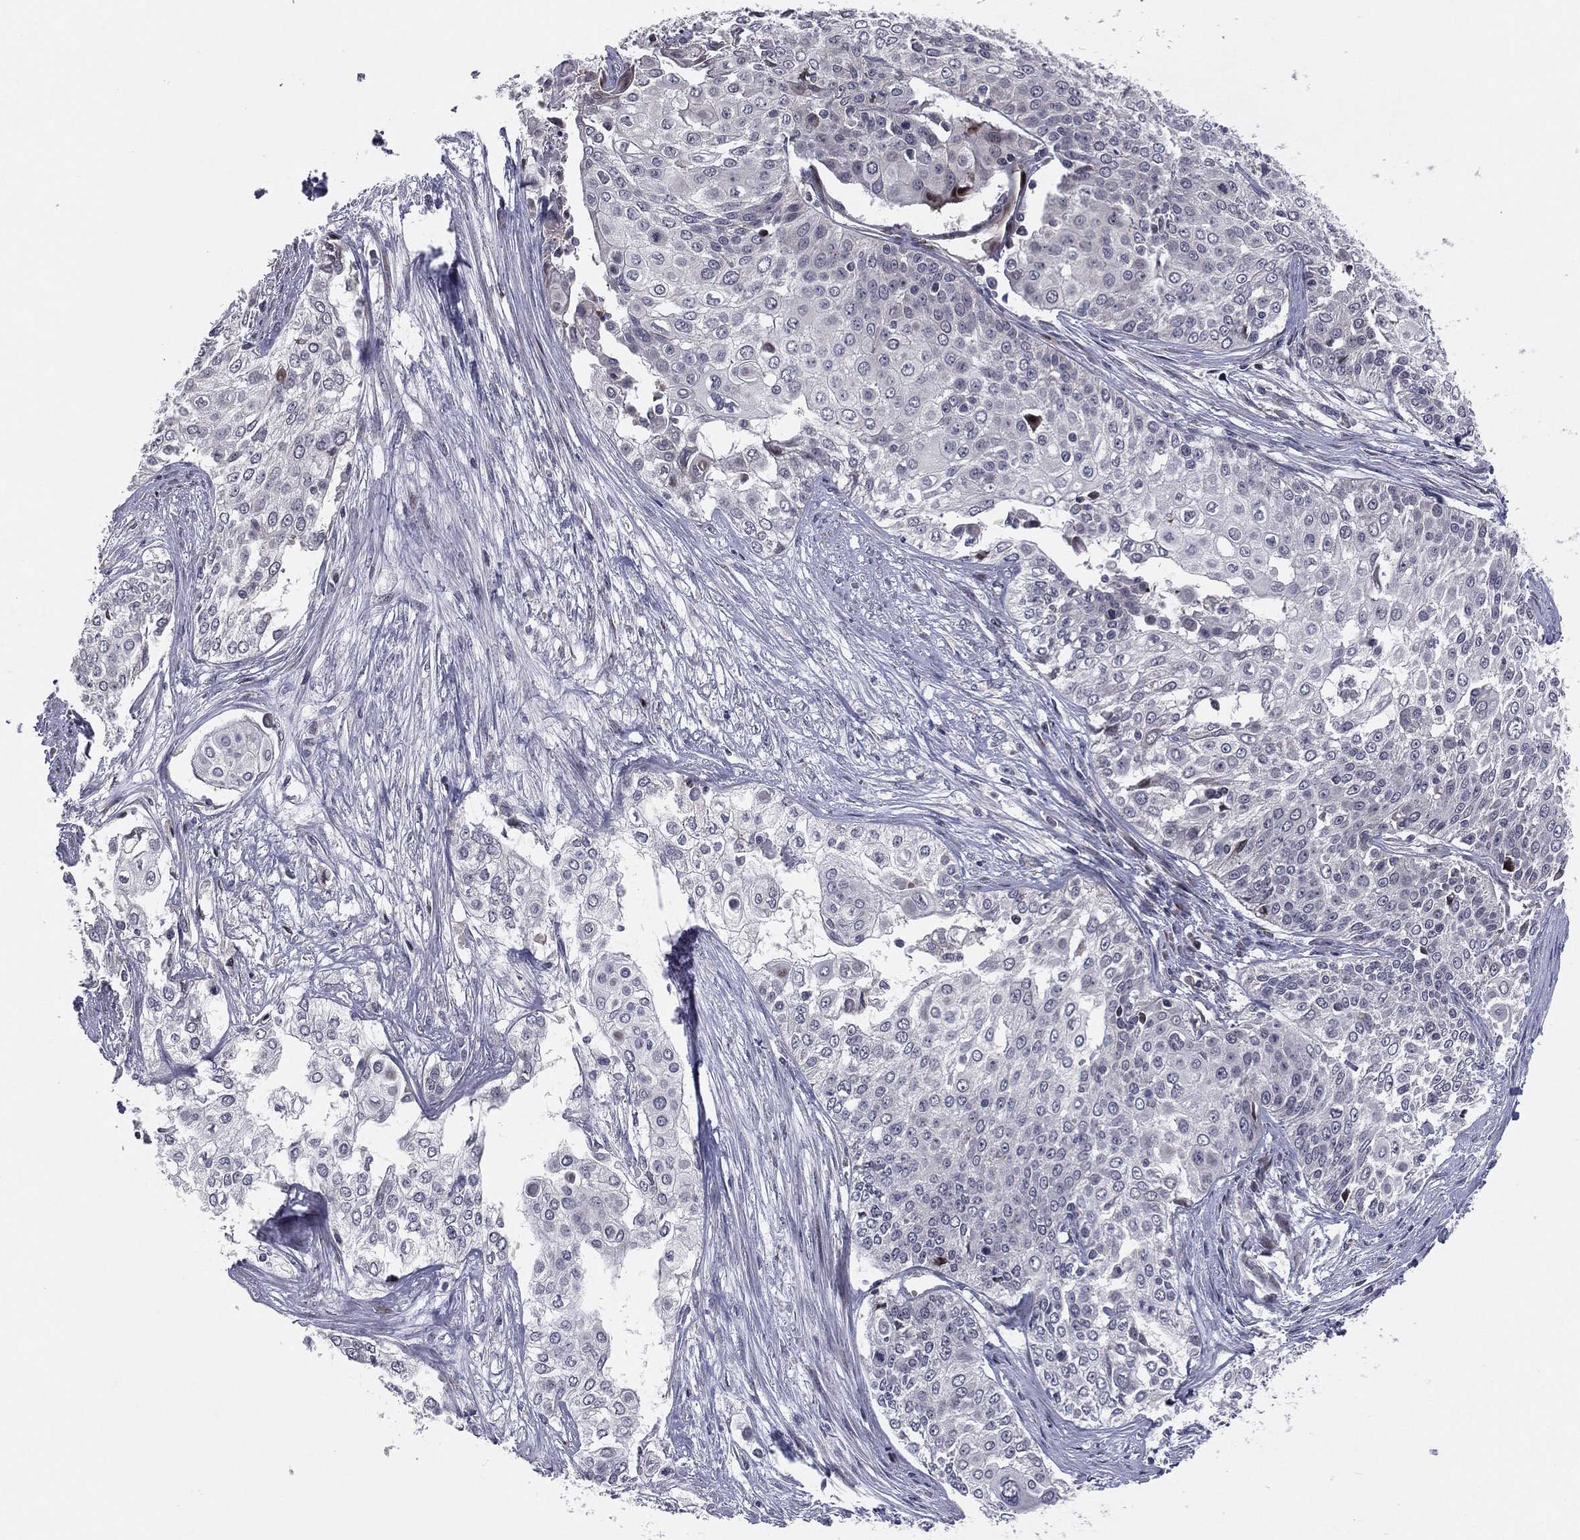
{"staining": {"intensity": "negative", "quantity": "none", "location": "none"}, "tissue": "cervical cancer", "cell_type": "Tumor cells", "image_type": "cancer", "snomed": [{"axis": "morphology", "description": "Squamous cell carcinoma, NOS"}, {"axis": "topography", "description": "Cervix"}], "caption": "Tumor cells show no significant positivity in cervical squamous cell carcinoma. (Stains: DAB (3,3'-diaminobenzidine) IHC with hematoxylin counter stain, Microscopy: brightfield microscopy at high magnification).", "gene": "UTP14A", "patient": {"sex": "female", "age": 39}}